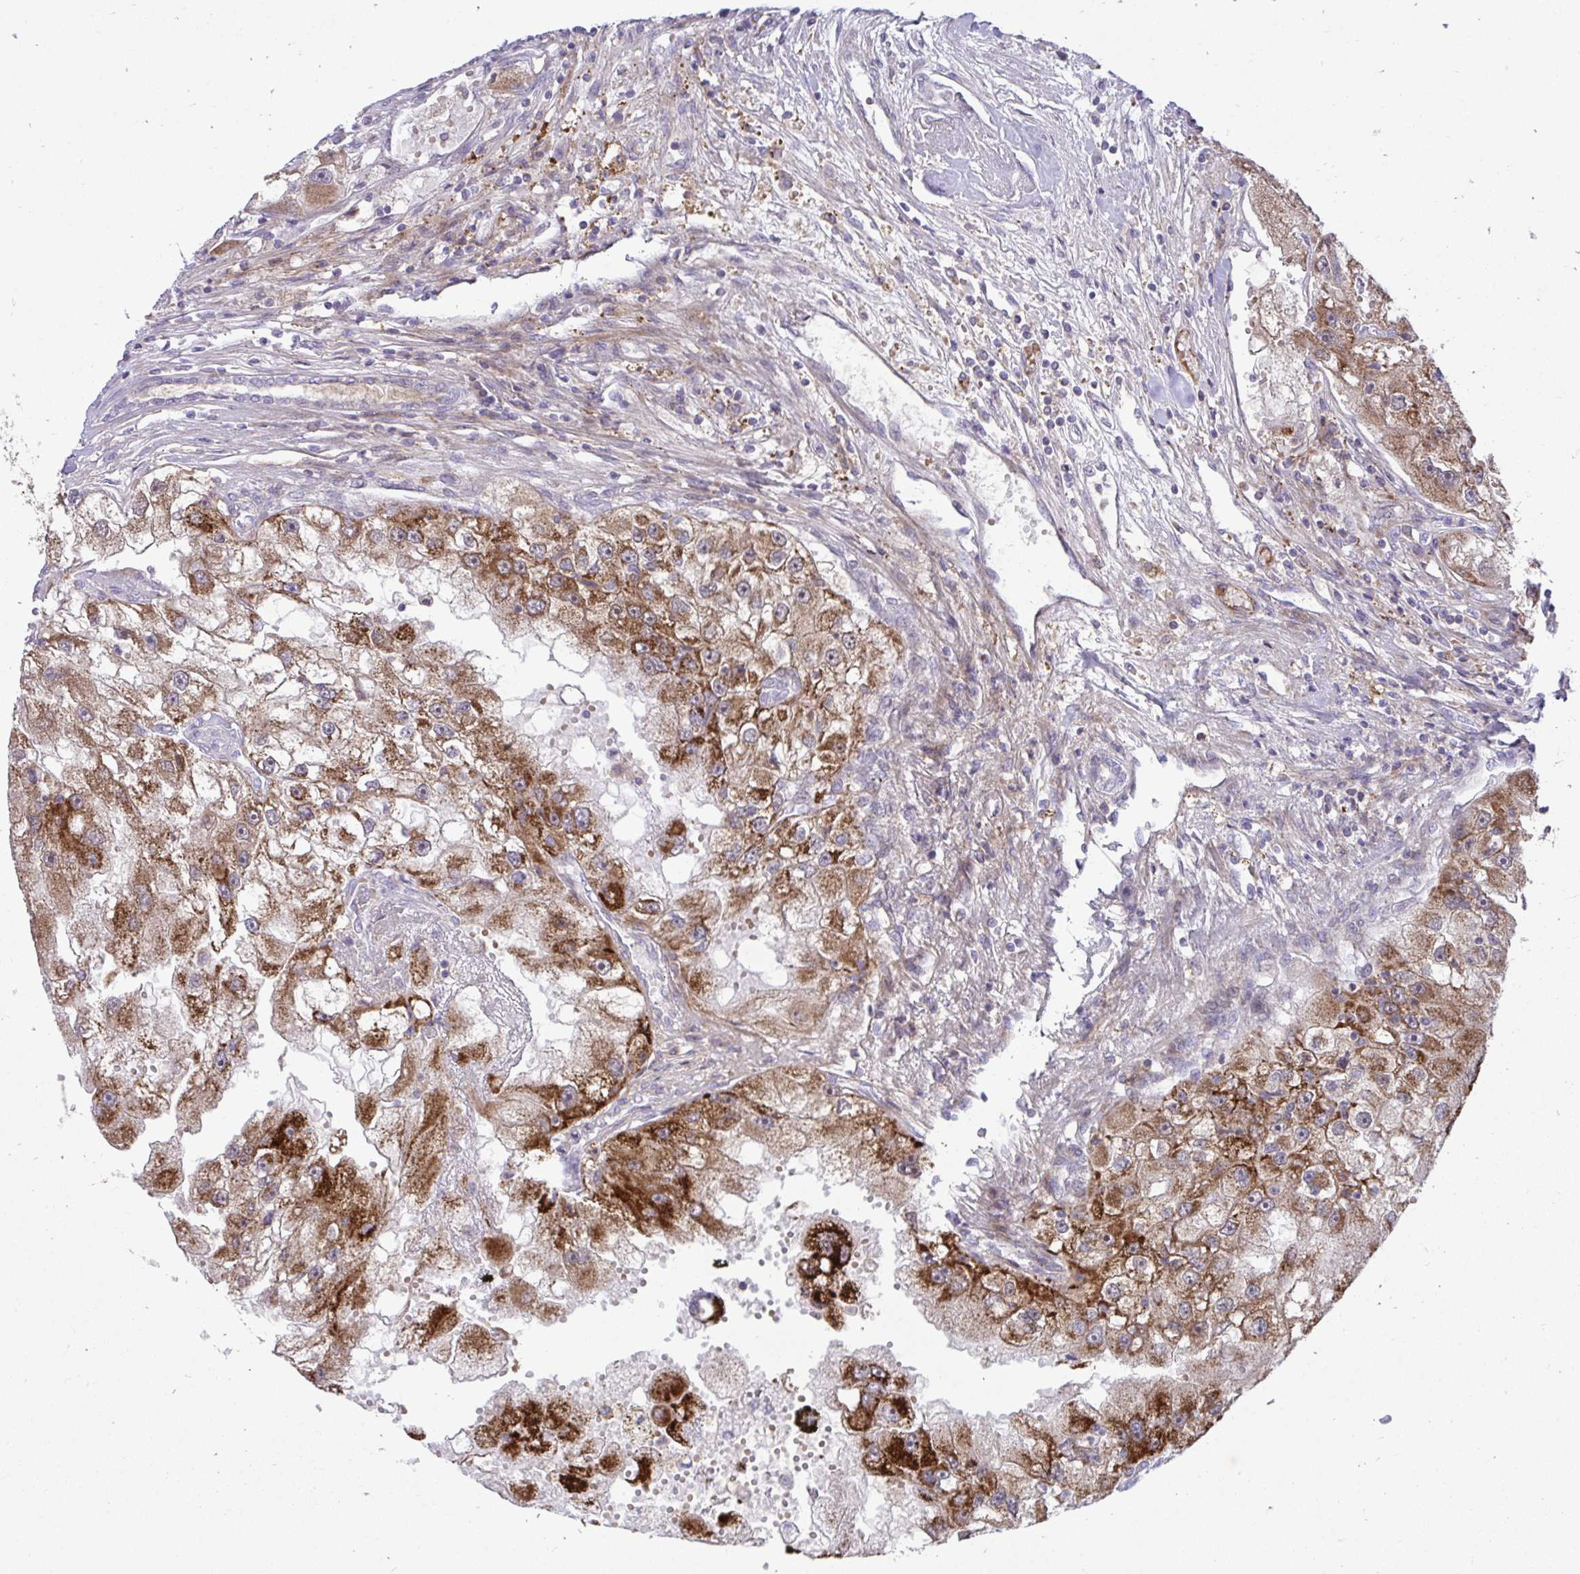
{"staining": {"intensity": "strong", "quantity": ">75%", "location": "cytoplasmic/membranous"}, "tissue": "renal cancer", "cell_type": "Tumor cells", "image_type": "cancer", "snomed": [{"axis": "morphology", "description": "Adenocarcinoma, NOS"}, {"axis": "topography", "description": "Kidney"}], "caption": "There is high levels of strong cytoplasmic/membranous staining in tumor cells of renal cancer, as demonstrated by immunohistochemical staining (brown color).", "gene": "C16orf54", "patient": {"sex": "male", "age": 63}}